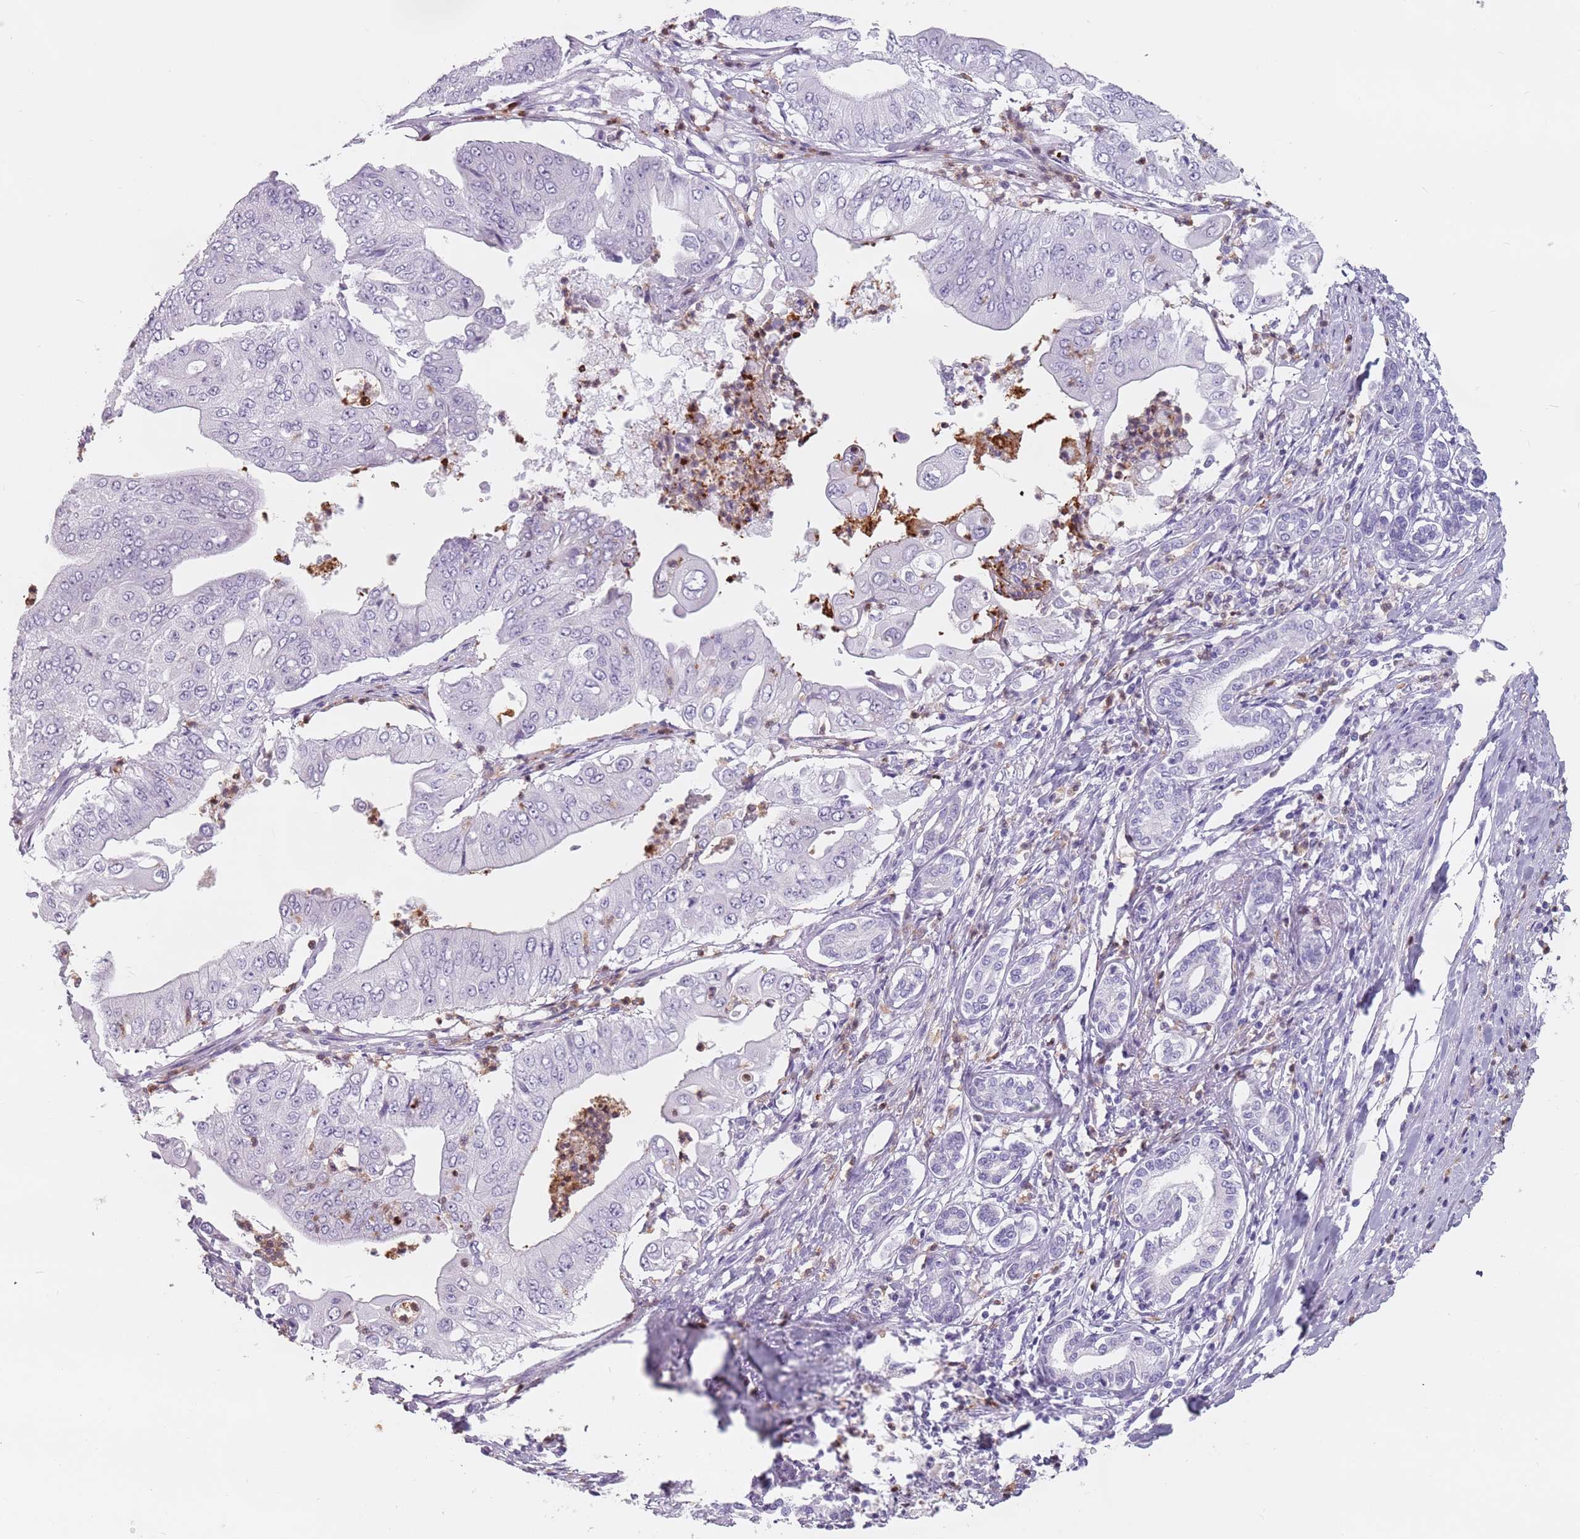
{"staining": {"intensity": "negative", "quantity": "none", "location": "none"}, "tissue": "pancreatic cancer", "cell_type": "Tumor cells", "image_type": "cancer", "snomed": [{"axis": "morphology", "description": "Adenocarcinoma, NOS"}, {"axis": "topography", "description": "Pancreas"}], "caption": "Immunohistochemistry (IHC) of pancreatic cancer exhibits no expression in tumor cells.", "gene": "ZNF584", "patient": {"sex": "female", "age": 77}}